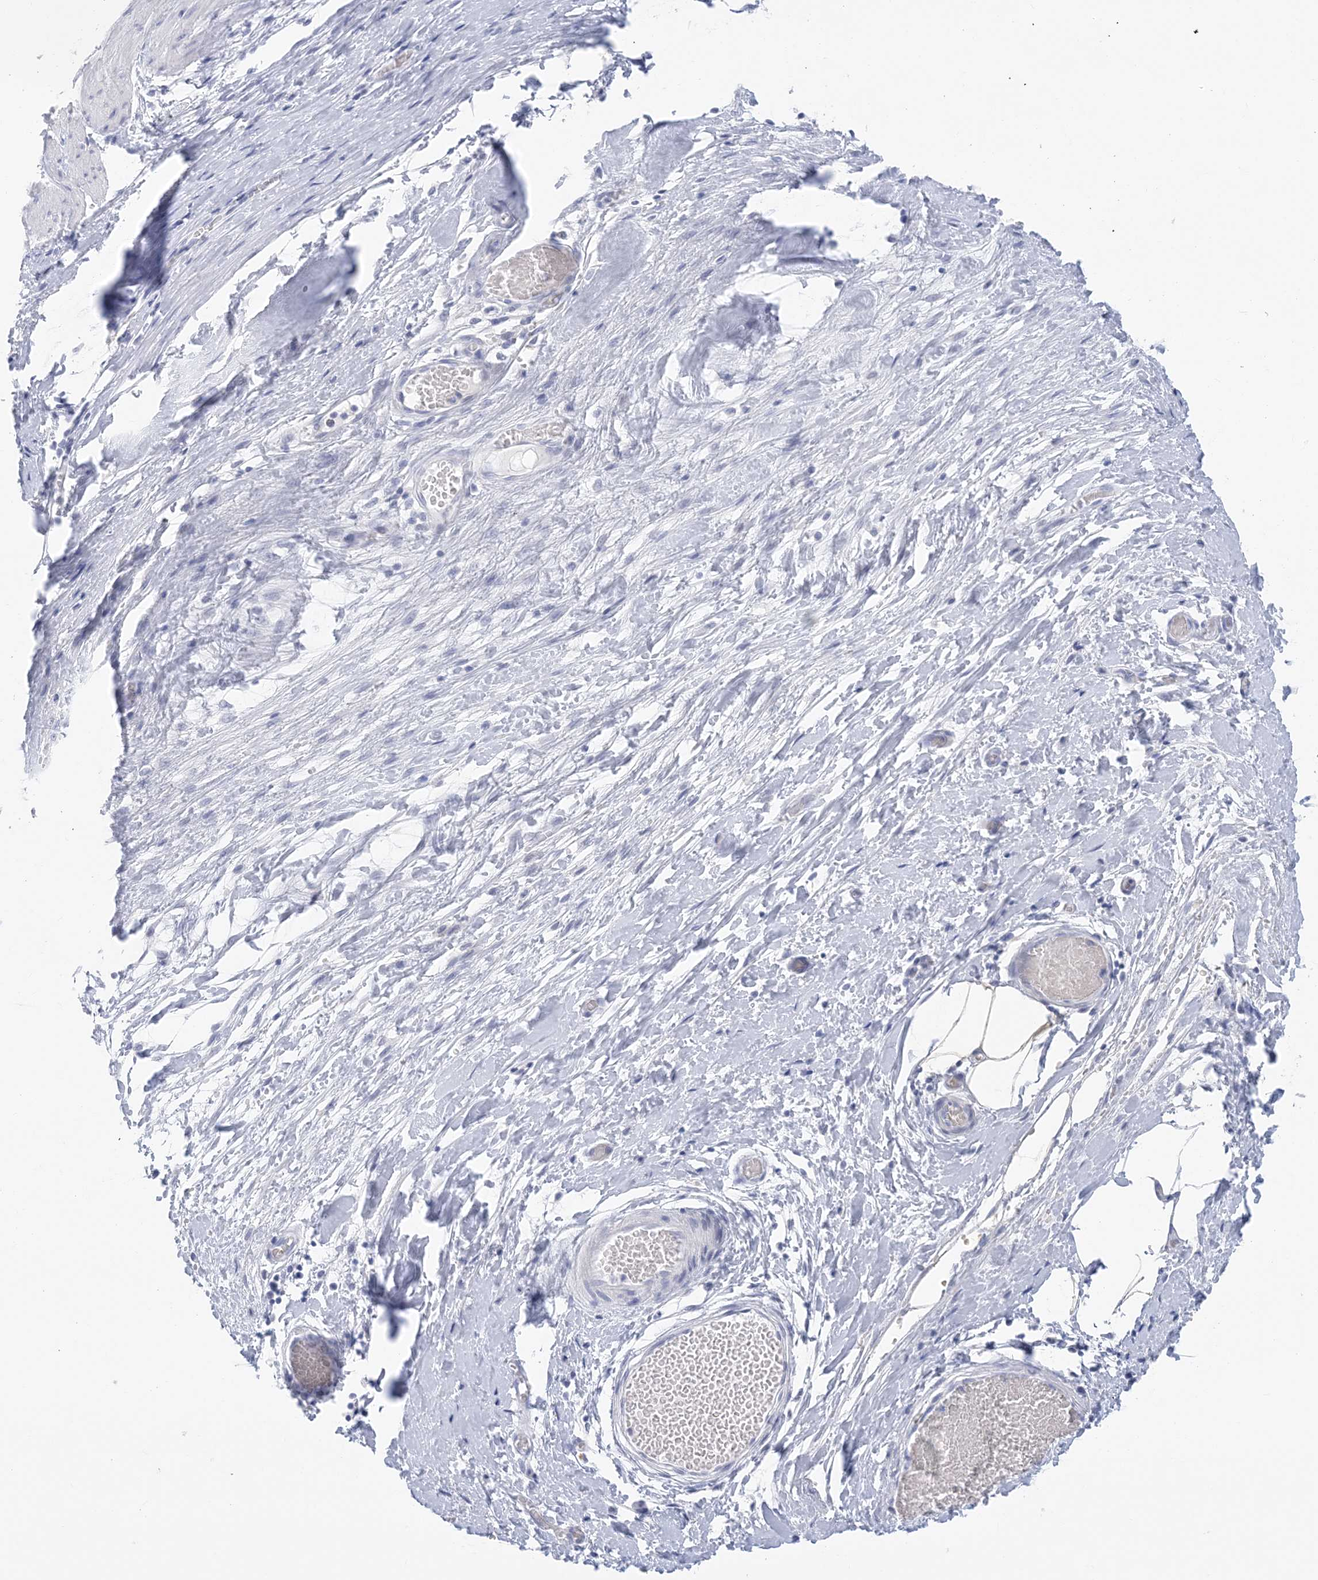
{"staining": {"intensity": "negative", "quantity": "none", "location": "none"}, "tissue": "smooth muscle", "cell_type": "Smooth muscle cells", "image_type": "normal", "snomed": [{"axis": "morphology", "description": "Normal tissue, NOS"}, {"axis": "morphology", "description": "Adenocarcinoma, NOS"}, {"axis": "topography", "description": "Colon"}, {"axis": "topography", "description": "Peripheral nerve tissue"}], "caption": "Benign smooth muscle was stained to show a protein in brown. There is no significant positivity in smooth muscle cells.", "gene": "SH3YL1", "patient": {"sex": "male", "age": 14}}